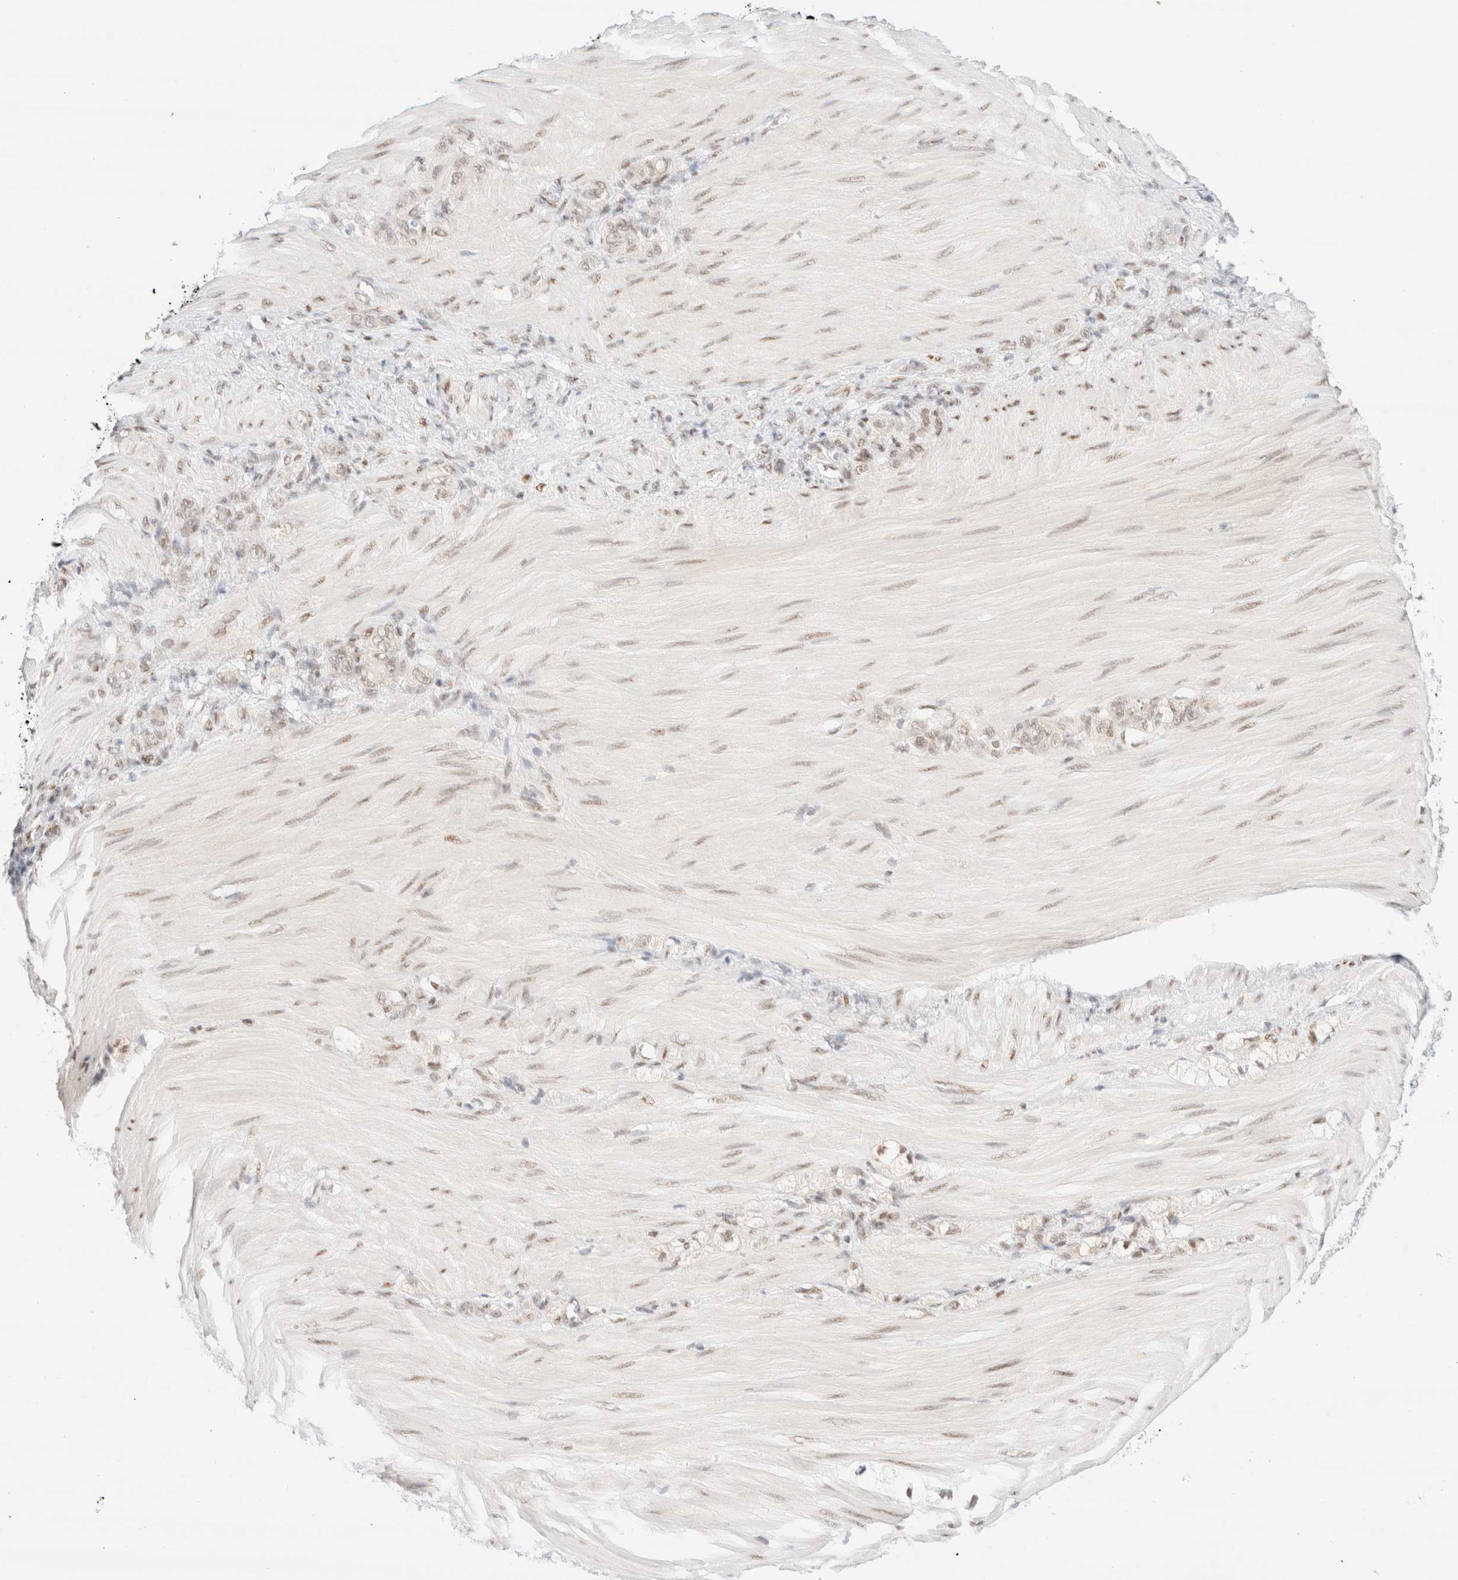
{"staining": {"intensity": "weak", "quantity": ">75%", "location": "nuclear"}, "tissue": "stomach cancer", "cell_type": "Tumor cells", "image_type": "cancer", "snomed": [{"axis": "morphology", "description": "Normal tissue, NOS"}, {"axis": "morphology", "description": "Adenocarcinoma, NOS"}, {"axis": "topography", "description": "Stomach"}], "caption": "Protein staining demonstrates weak nuclear staining in about >75% of tumor cells in stomach cancer. (Stains: DAB in brown, nuclei in blue, Microscopy: brightfield microscopy at high magnification).", "gene": "CIC", "patient": {"sex": "male", "age": 82}}